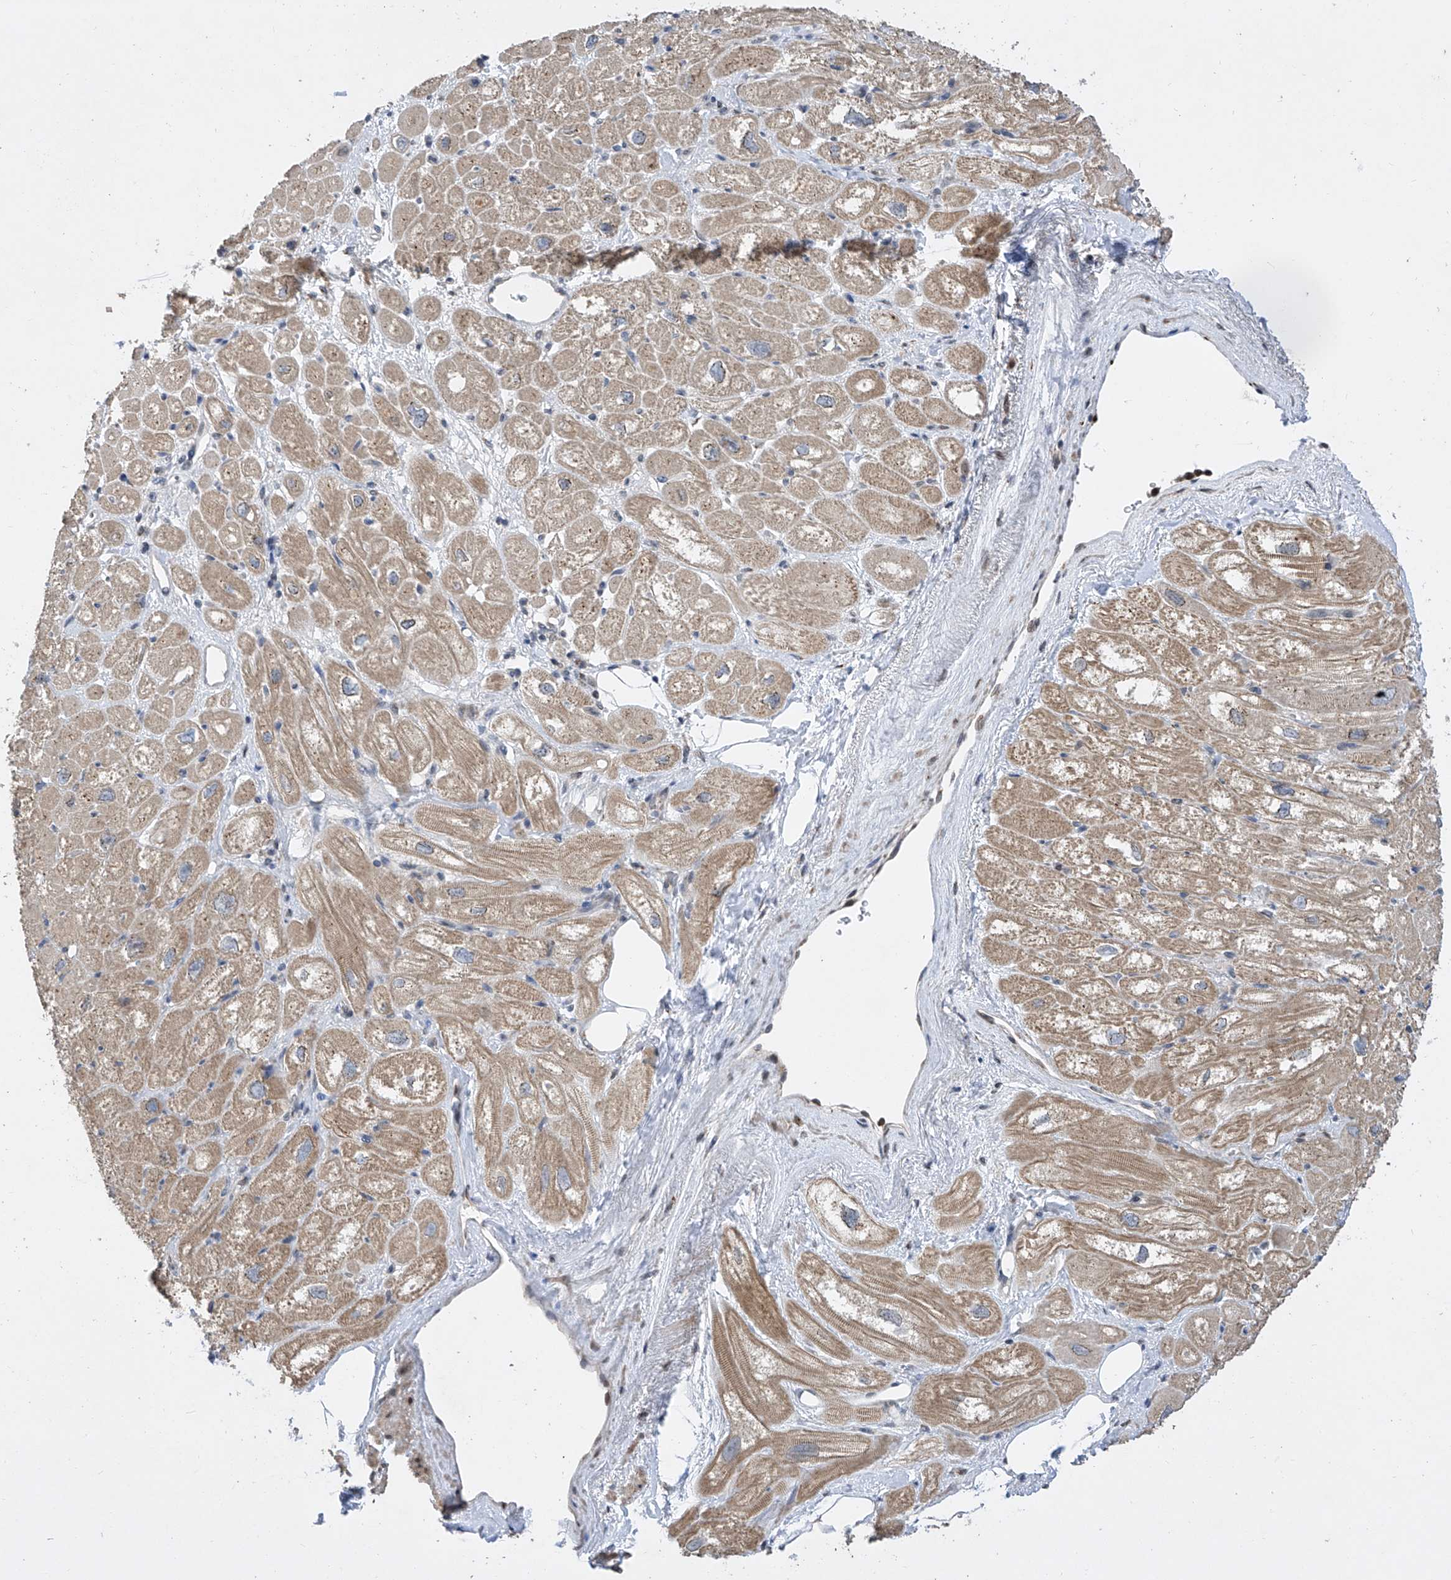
{"staining": {"intensity": "weak", "quantity": ">75%", "location": "cytoplasmic/membranous"}, "tissue": "heart muscle", "cell_type": "Cardiomyocytes", "image_type": "normal", "snomed": [{"axis": "morphology", "description": "Normal tissue, NOS"}, {"axis": "topography", "description": "Heart"}], "caption": "IHC image of unremarkable heart muscle: human heart muscle stained using immunohistochemistry (IHC) demonstrates low levels of weak protein expression localized specifically in the cytoplasmic/membranous of cardiomyocytes, appearing as a cytoplasmic/membranous brown color.", "gene": "CETN1", "patient": {"sex": "male", "age": 50}}